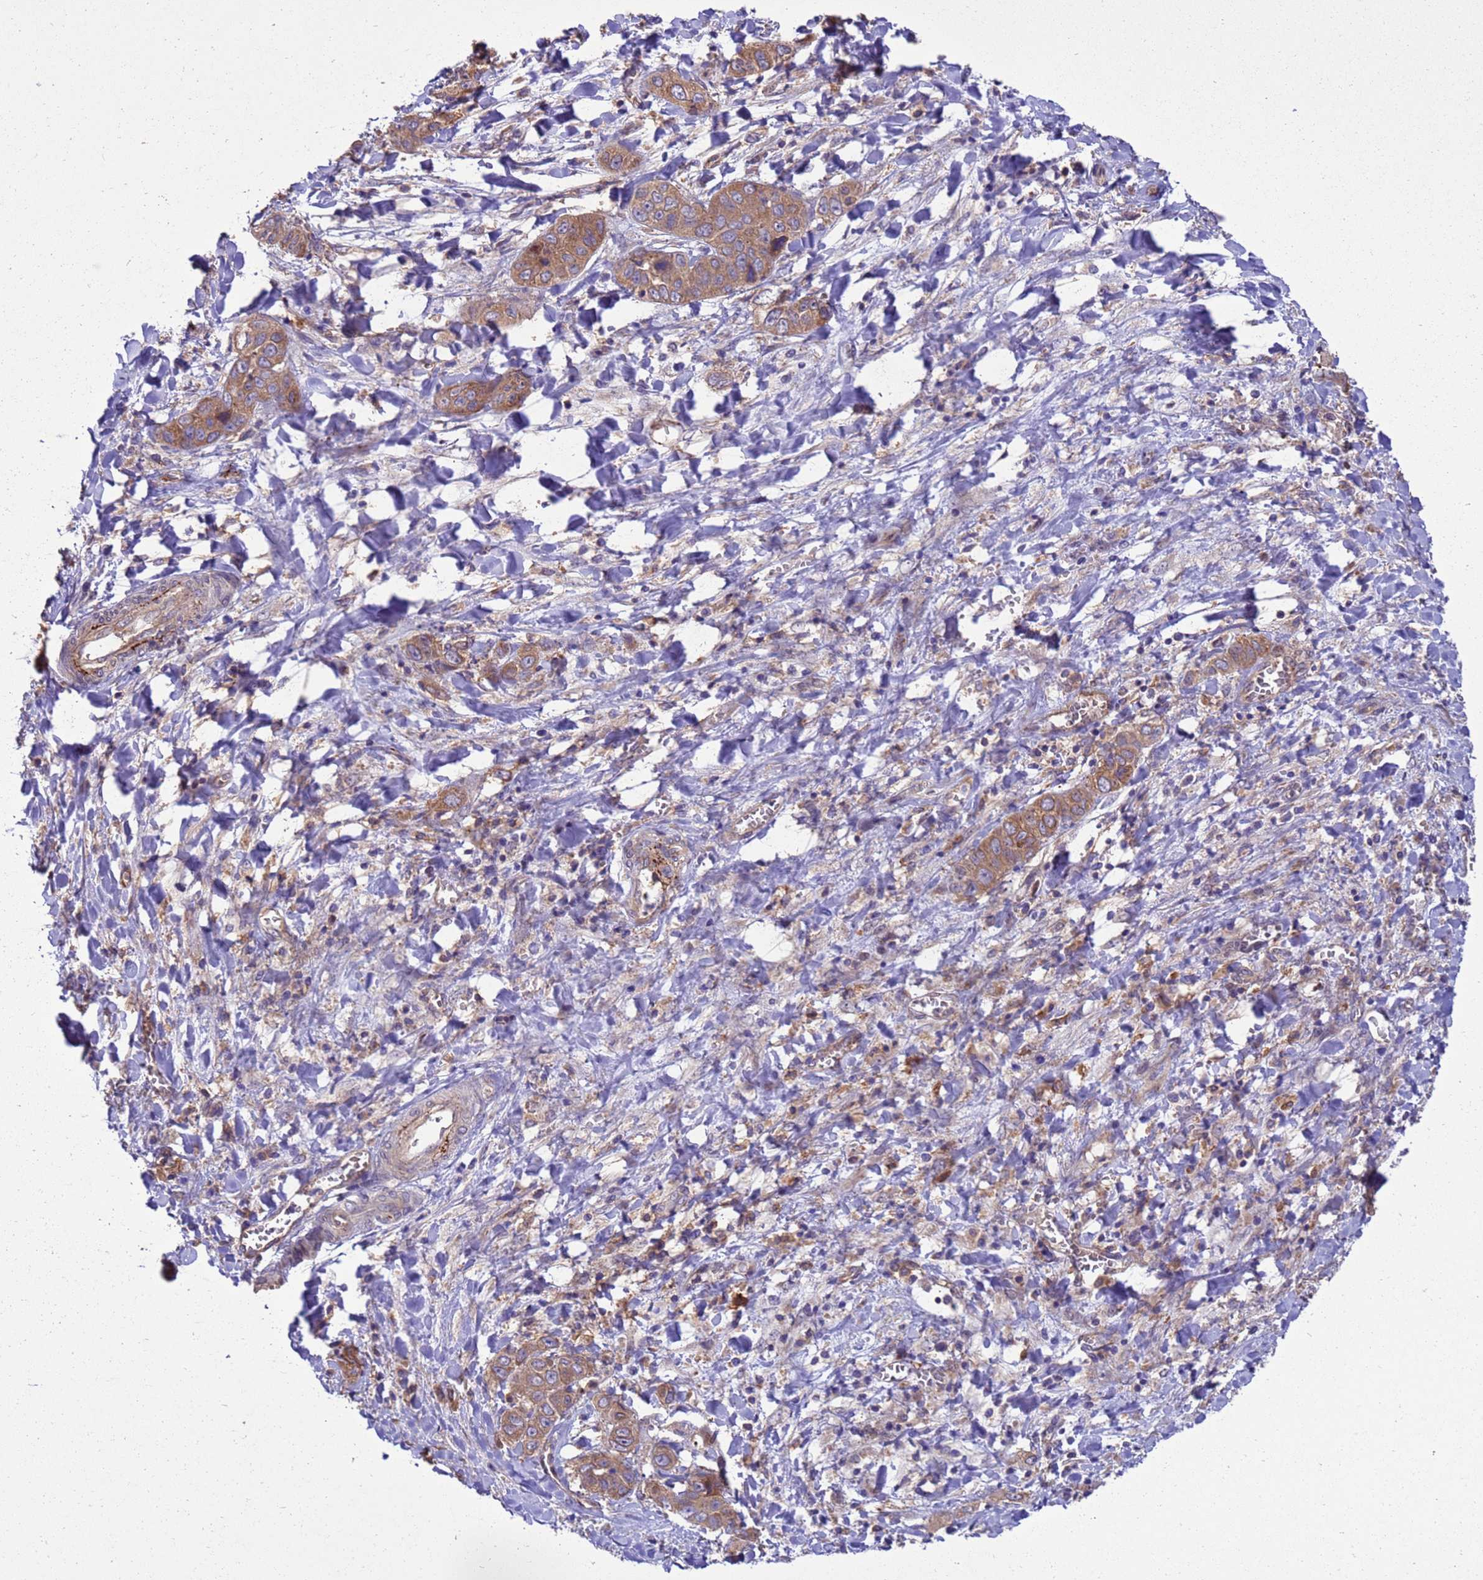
{"staining": {"intensity": "moderate", "quantity": ">75%", "location": "cytoplasmic/membranous"}, "tissue": "liver cancer", "cell_type": "Tumor cells", "image_type": "cancer", "snomed": [{"axis": "morphology", "description": "Cholangiocarcinoma"}, {"axis": "topography", "description": "Liver"}], "caption": "Protein expression analysis of cholangiocarcinoma (liver) reveals moderate cytoplasmic/membranous staining in approximately >75% of tumor cells.", "gene": "ARHGAP12", "patient": {"sex": "female", "age": 52}}